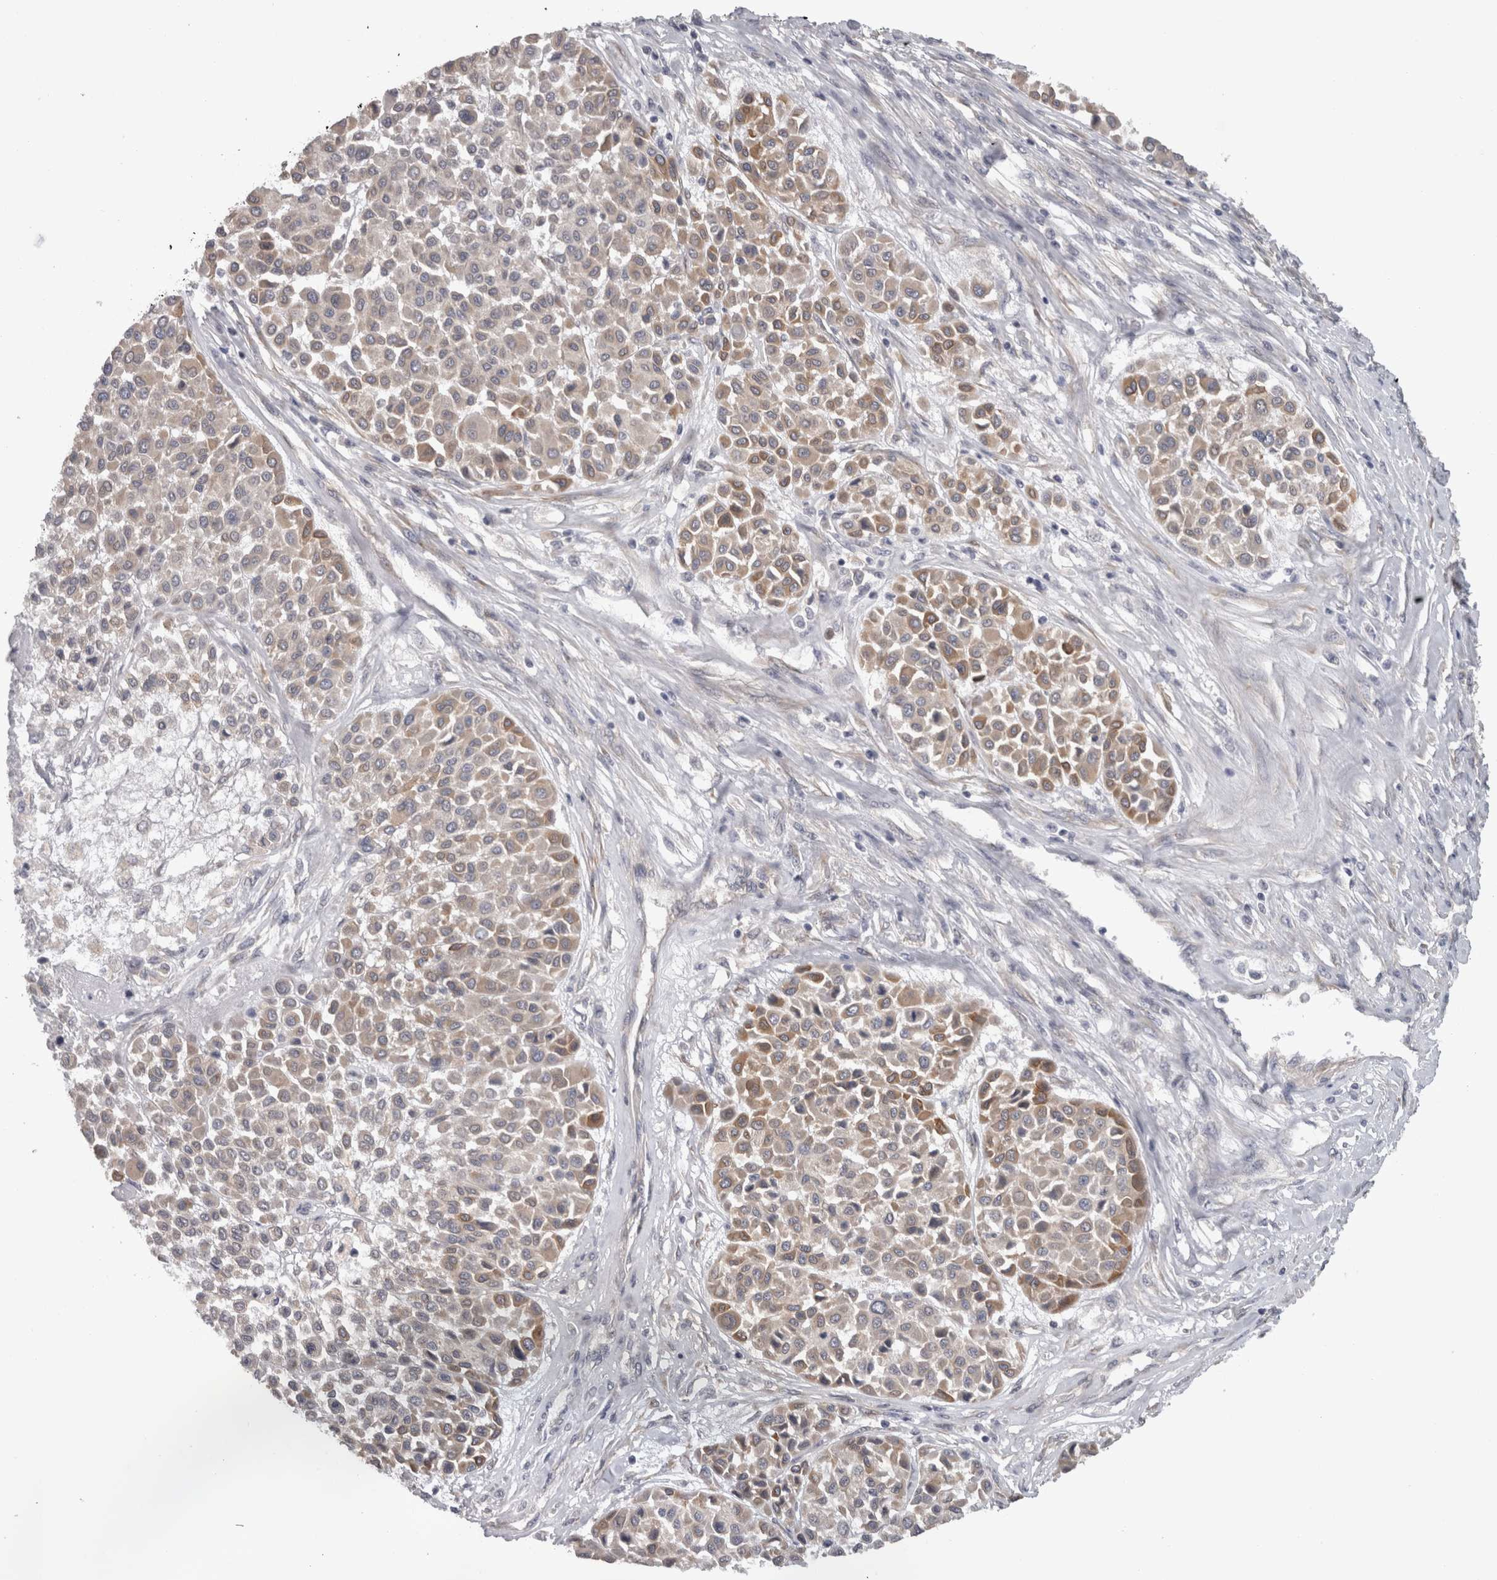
{"staining": {"intensity": "moderate", "quantity": "25%-75%", "location": "cytoplasmic/membranous"}, "tissue": "melanoma", "cell_type": "Tumor cells", "image_type": "cancer", "snomed": [{"axis": "morphology", "description": "Malignant melanoma, Metastatic site"}, {"axis": "topography", "description": "Soft tissue"}], "caption": "Moderate cytoplasmic/membranous positivity is present in about 25%-75% of tumor cells in malignant melanoma (metastatic site).", "gene": "RMDN1", "patient": {"sex": "male", "age": 41}}